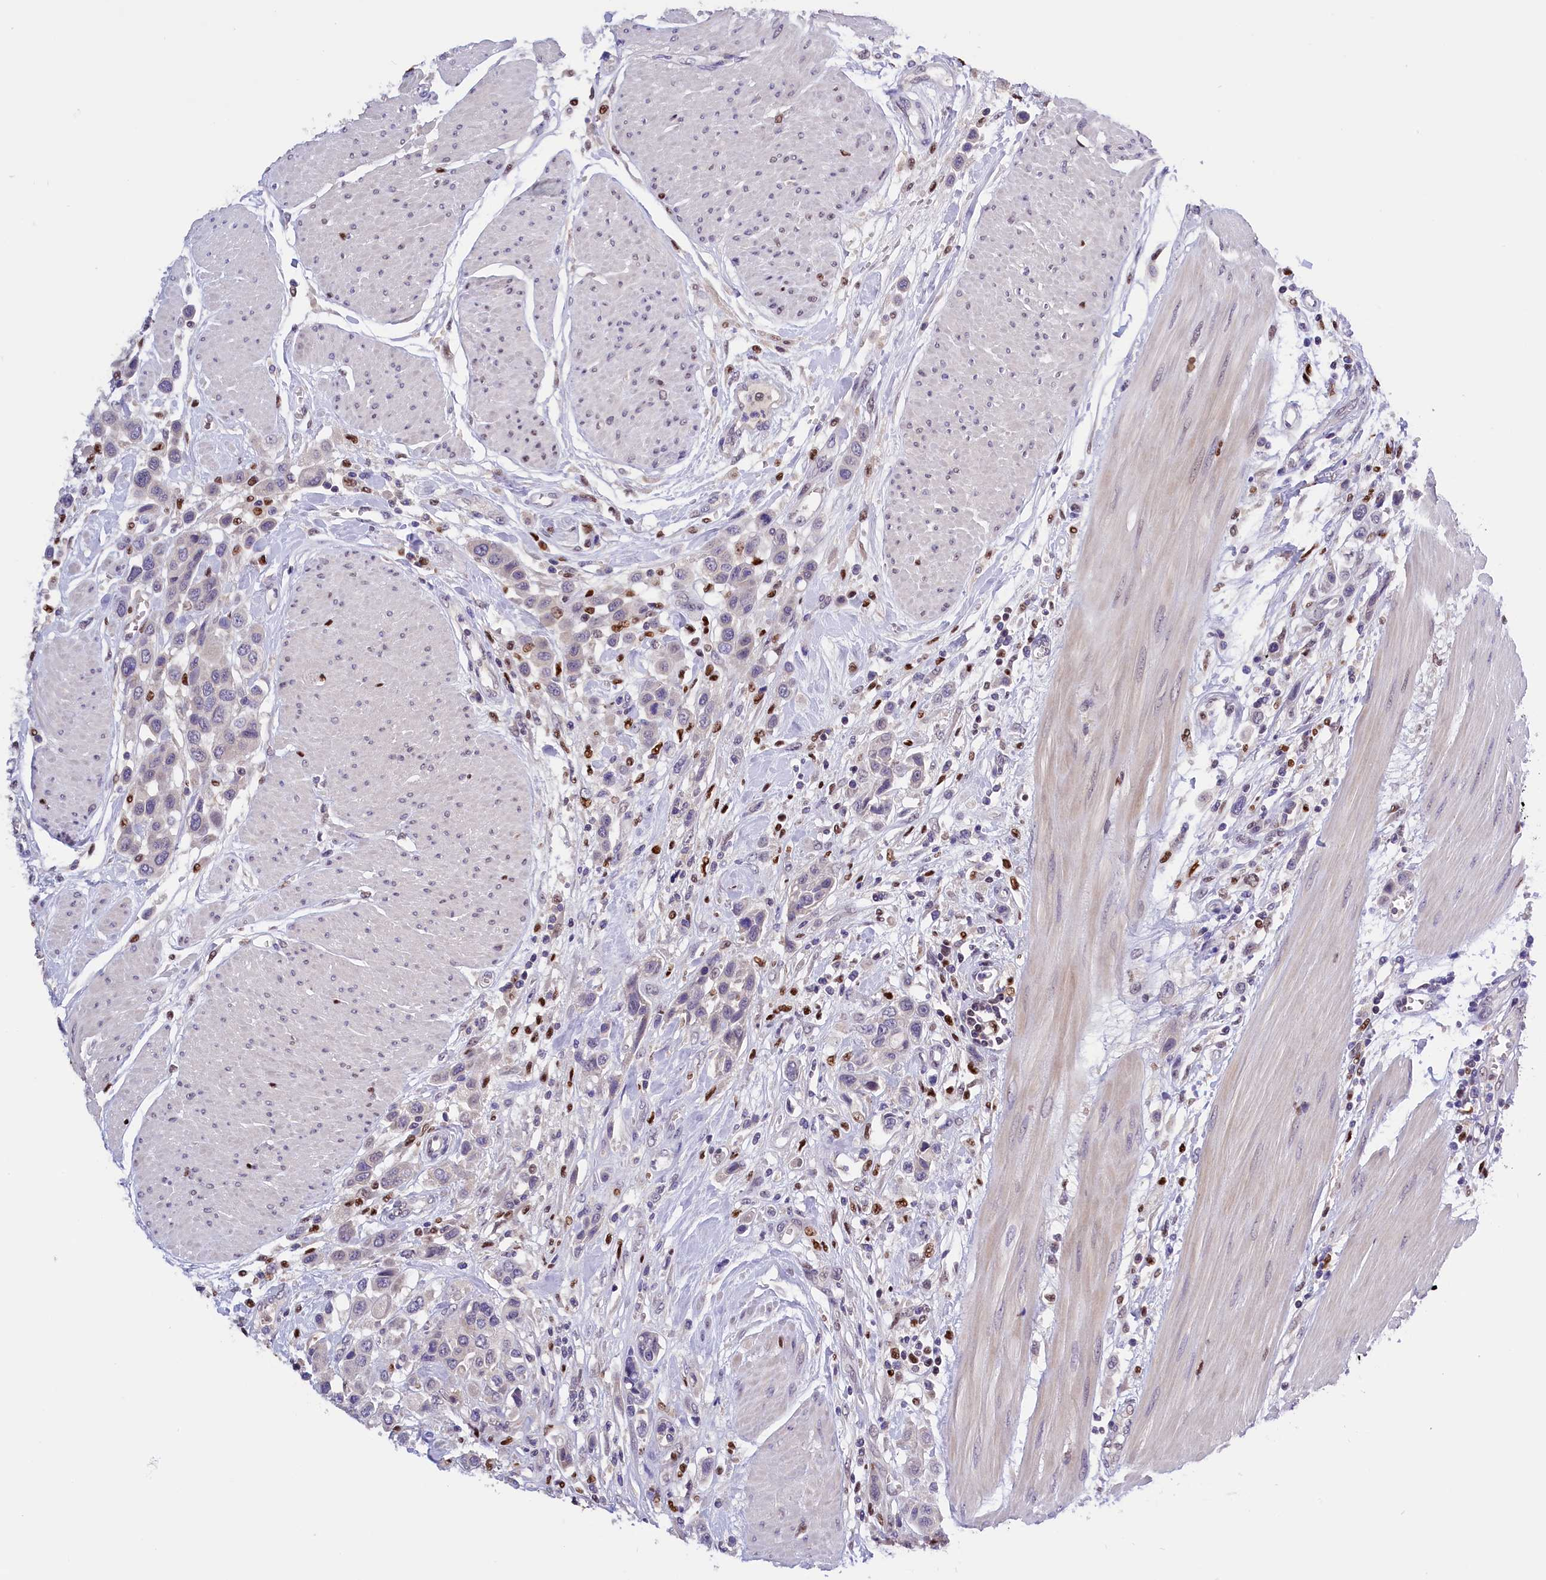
{"staining": {"intensity": "negative", "quantity": "none", "location": "none"}, "tissue": "urothelial cancer", "cell_type": "Tumor cells", "image_type": "cancer", "snomed": [{"axis": "morphology", "description": "Urothelial carcinoma, High grade"}, {"axis": "topography", "description": "Urinary bladder"}], "caption": "Urothelial cancer was stained to show a protein in brown. There is no significant expression in tumor cells. (Brightfield microscopy of DAB (3,3'-diaminobenzidine) immunohistochemistry at high magnification).", "gene": "BTBD9", "patient": {"sex": "male", "age": 50}}